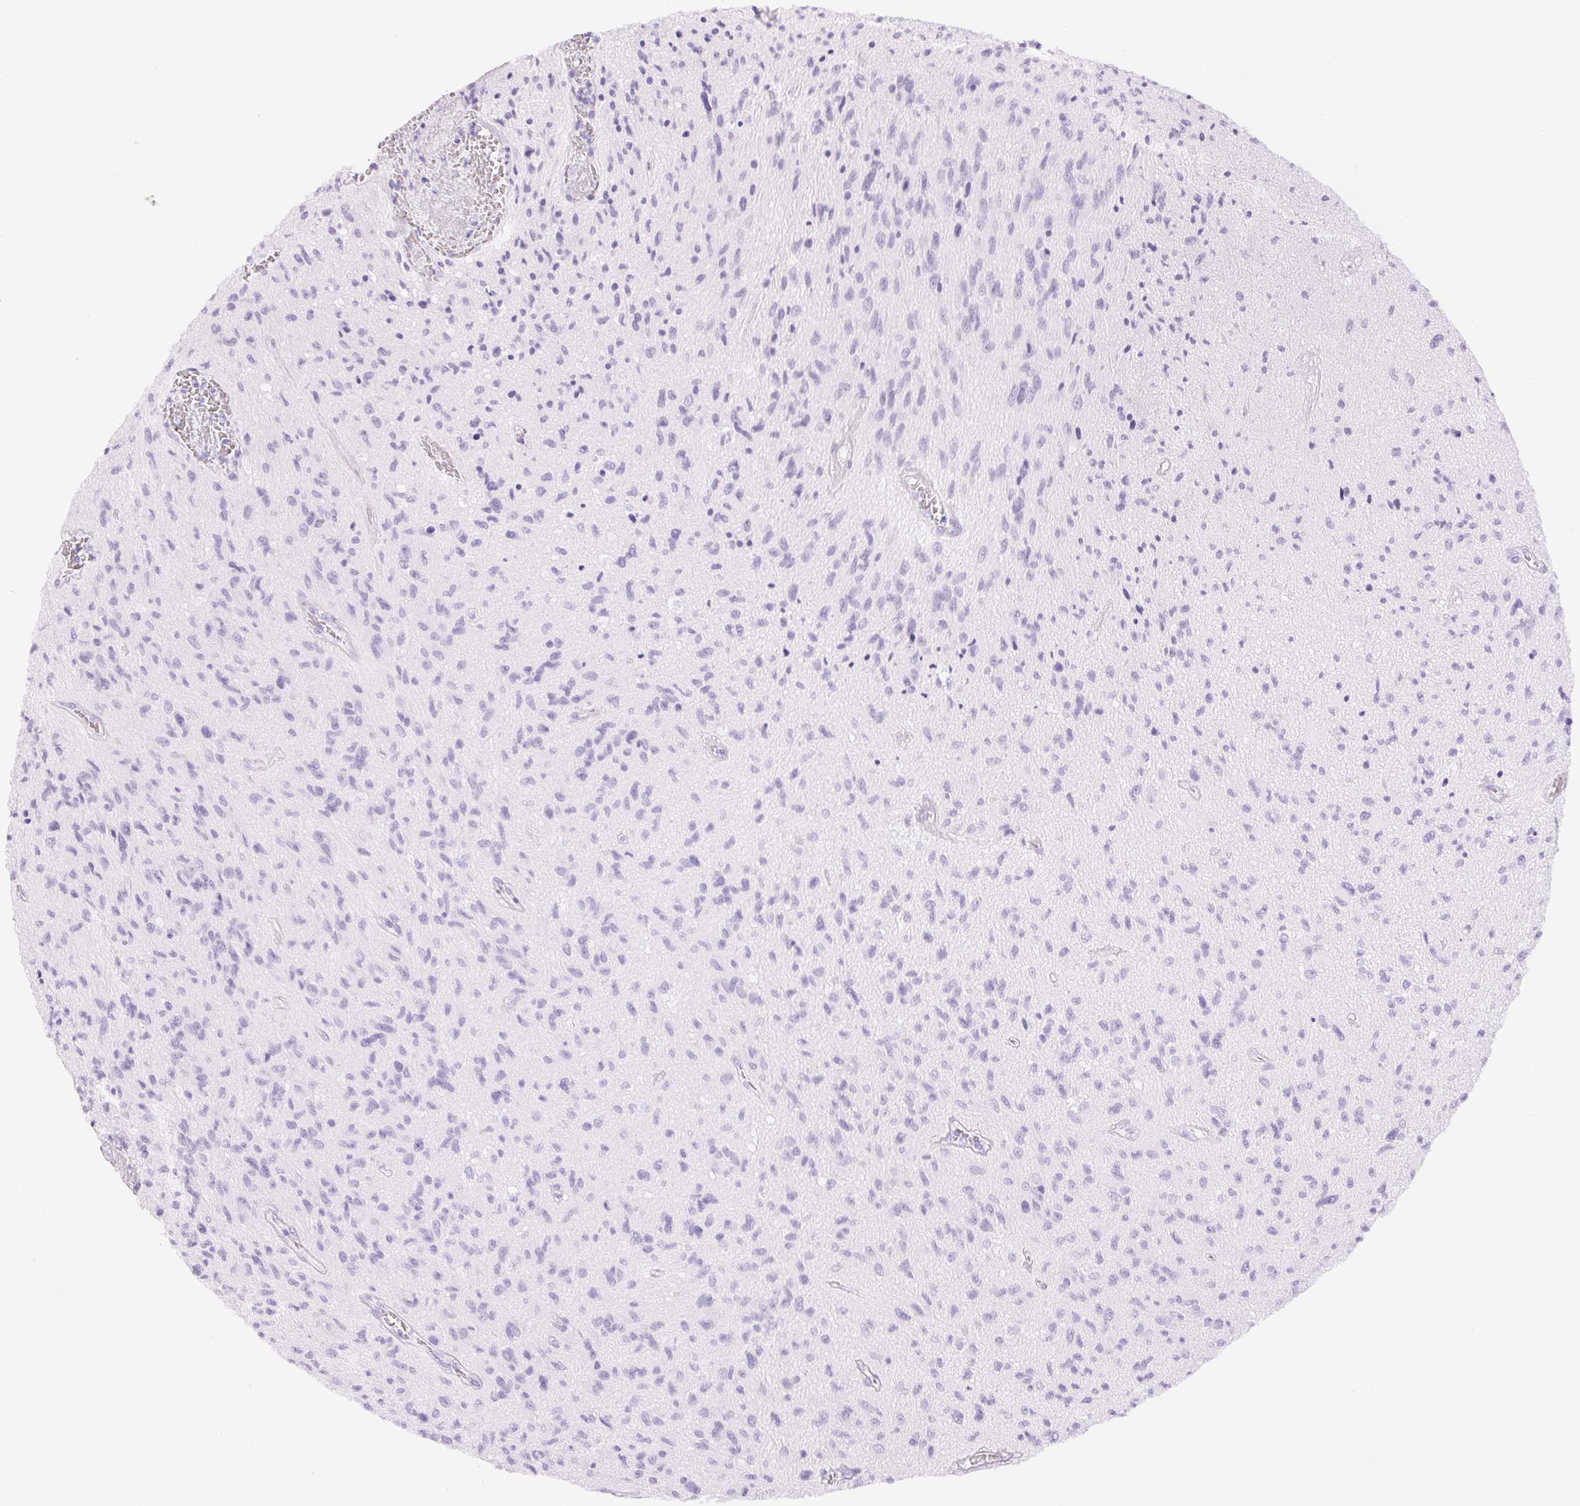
{"staining": {"intensity": "negative", "quantity": "none", "location": "none"}, "tissue": "glioma", "cell_type": "Tumor cells", "image_type": "cancer", "snomed": [{"axis": "morphology", "description": "Glioma, malignant, High grade"}, {"axis": "topography", "description": "Brain"}], "caption": "A high-resolution photomicrograph shows immunohistochemistry (IHC) staining of glioma, which demonstrates no significant expression in tumor cells.", "gene": "ZNF80", "patient": {"sex": "male", "age": 54}}